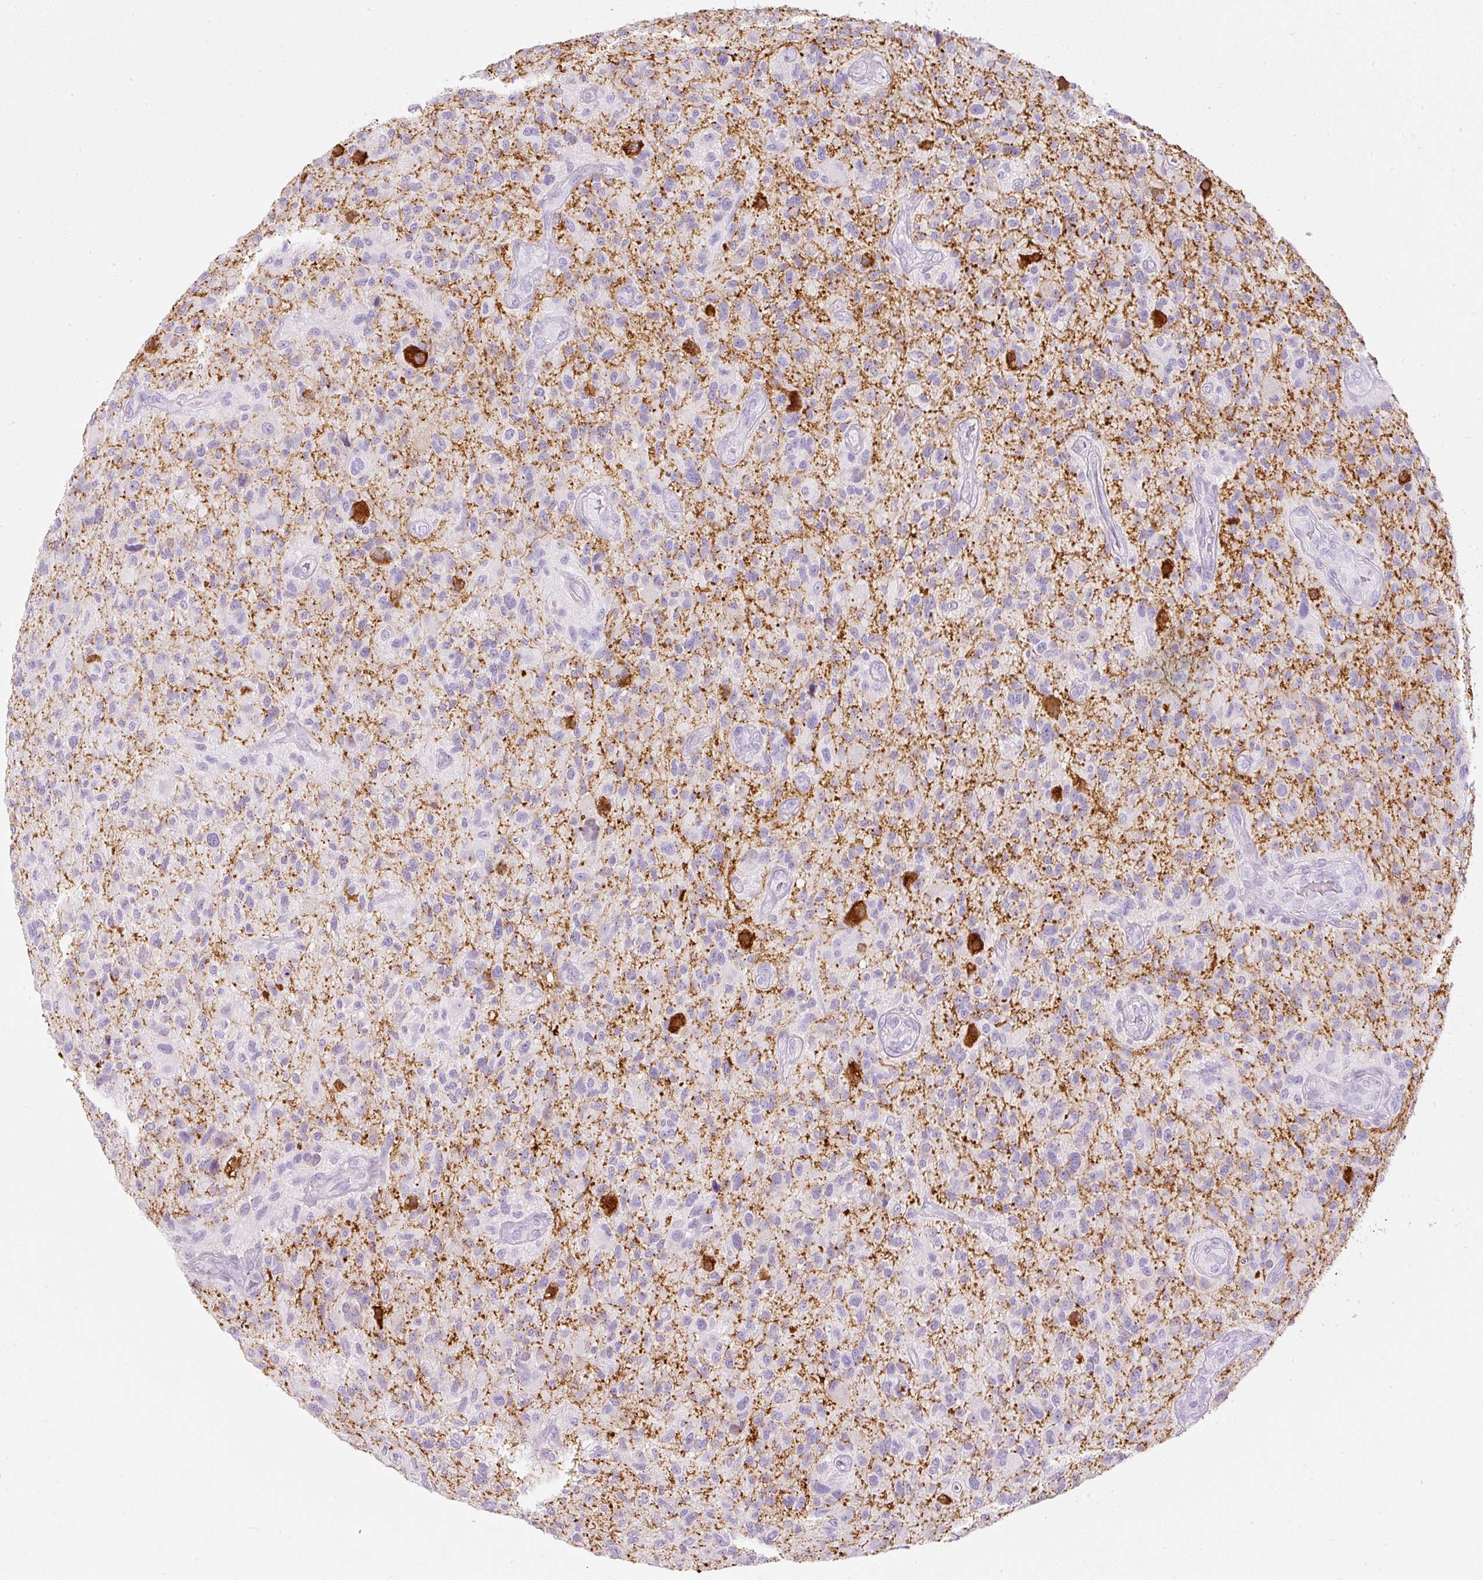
{"staining": {"intensity": "negative", "quantity": "none", "location": "none"}, "tissue": "glioma", "cell_type": "Tumor cells", "image_type": "cancer", "snomed": [{"axis": "morphology", "description": "Glioma, malignant, High grade"}, {"axis": "topography", "description": "Brain"}], "caption": "The histopathology image shows no staining of tumor cells in malignant high-grade glioma. The staining is performed using DAB (3,3'-diaminobenzidine) brown chromogen with nuclei counter-stained in using hematoxylin.", "gene": "DNM1", "patient": {"sex": "male", "age": 47}}